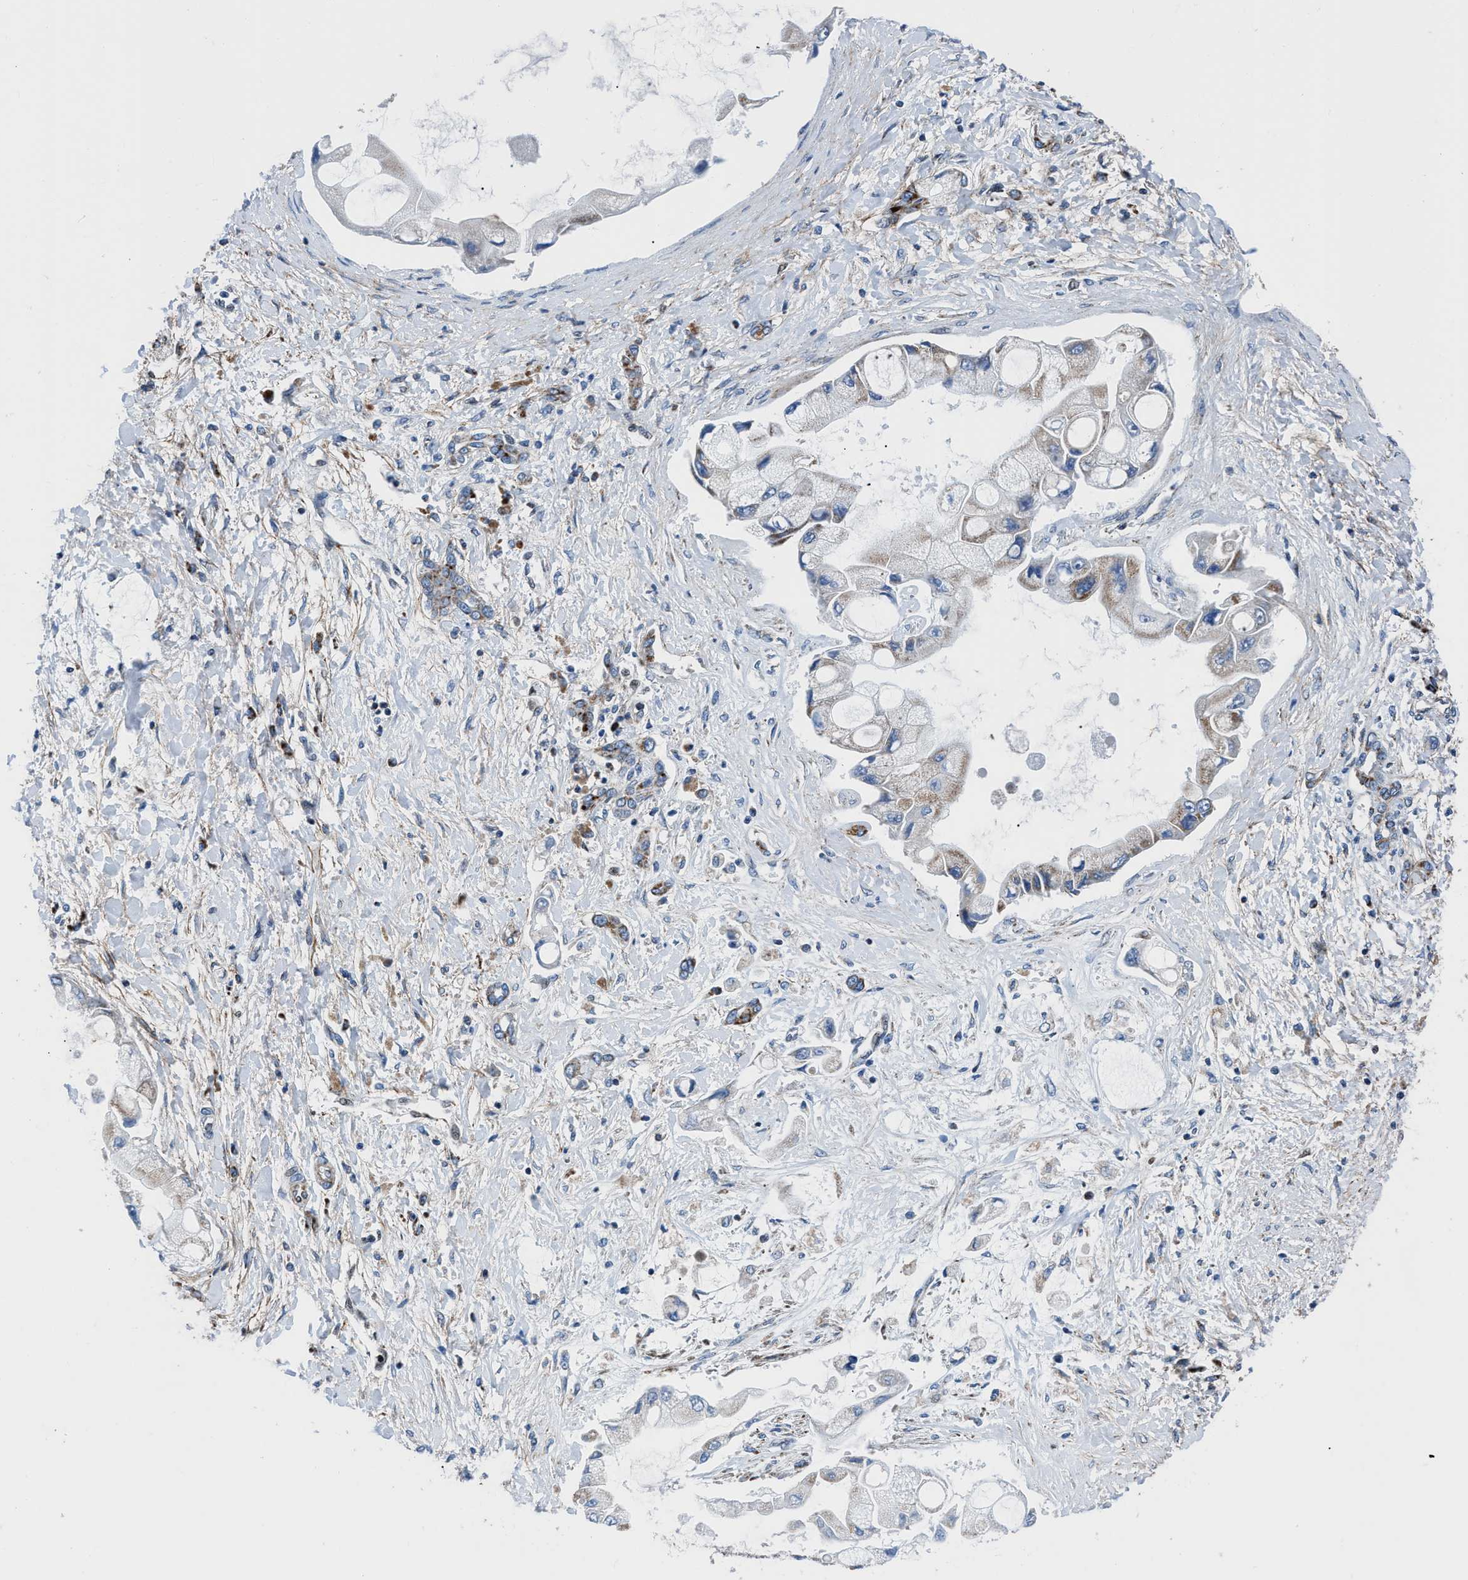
{"staining": {"intensity": "moderate", "quantity": "<25%", "location": "cytoplasmic/membranous"}, "tissue": "liver cancer", "cell_type": "Tumor cells", "image_type": "cancer", "snomed": [{"axis": "morphology", "description": "Cholangiocarcinoma"}, {"axis": "topography", "description": "Liver"}], "caption": "Approximately <25% of tumor cells in human liver cancer reveal moderate cytoplasmic/membranous protein positivity as visualized by brown immunohistochemical staining.", "gene": "LMO2", "patient": {"sex": "male", "age": 50}}